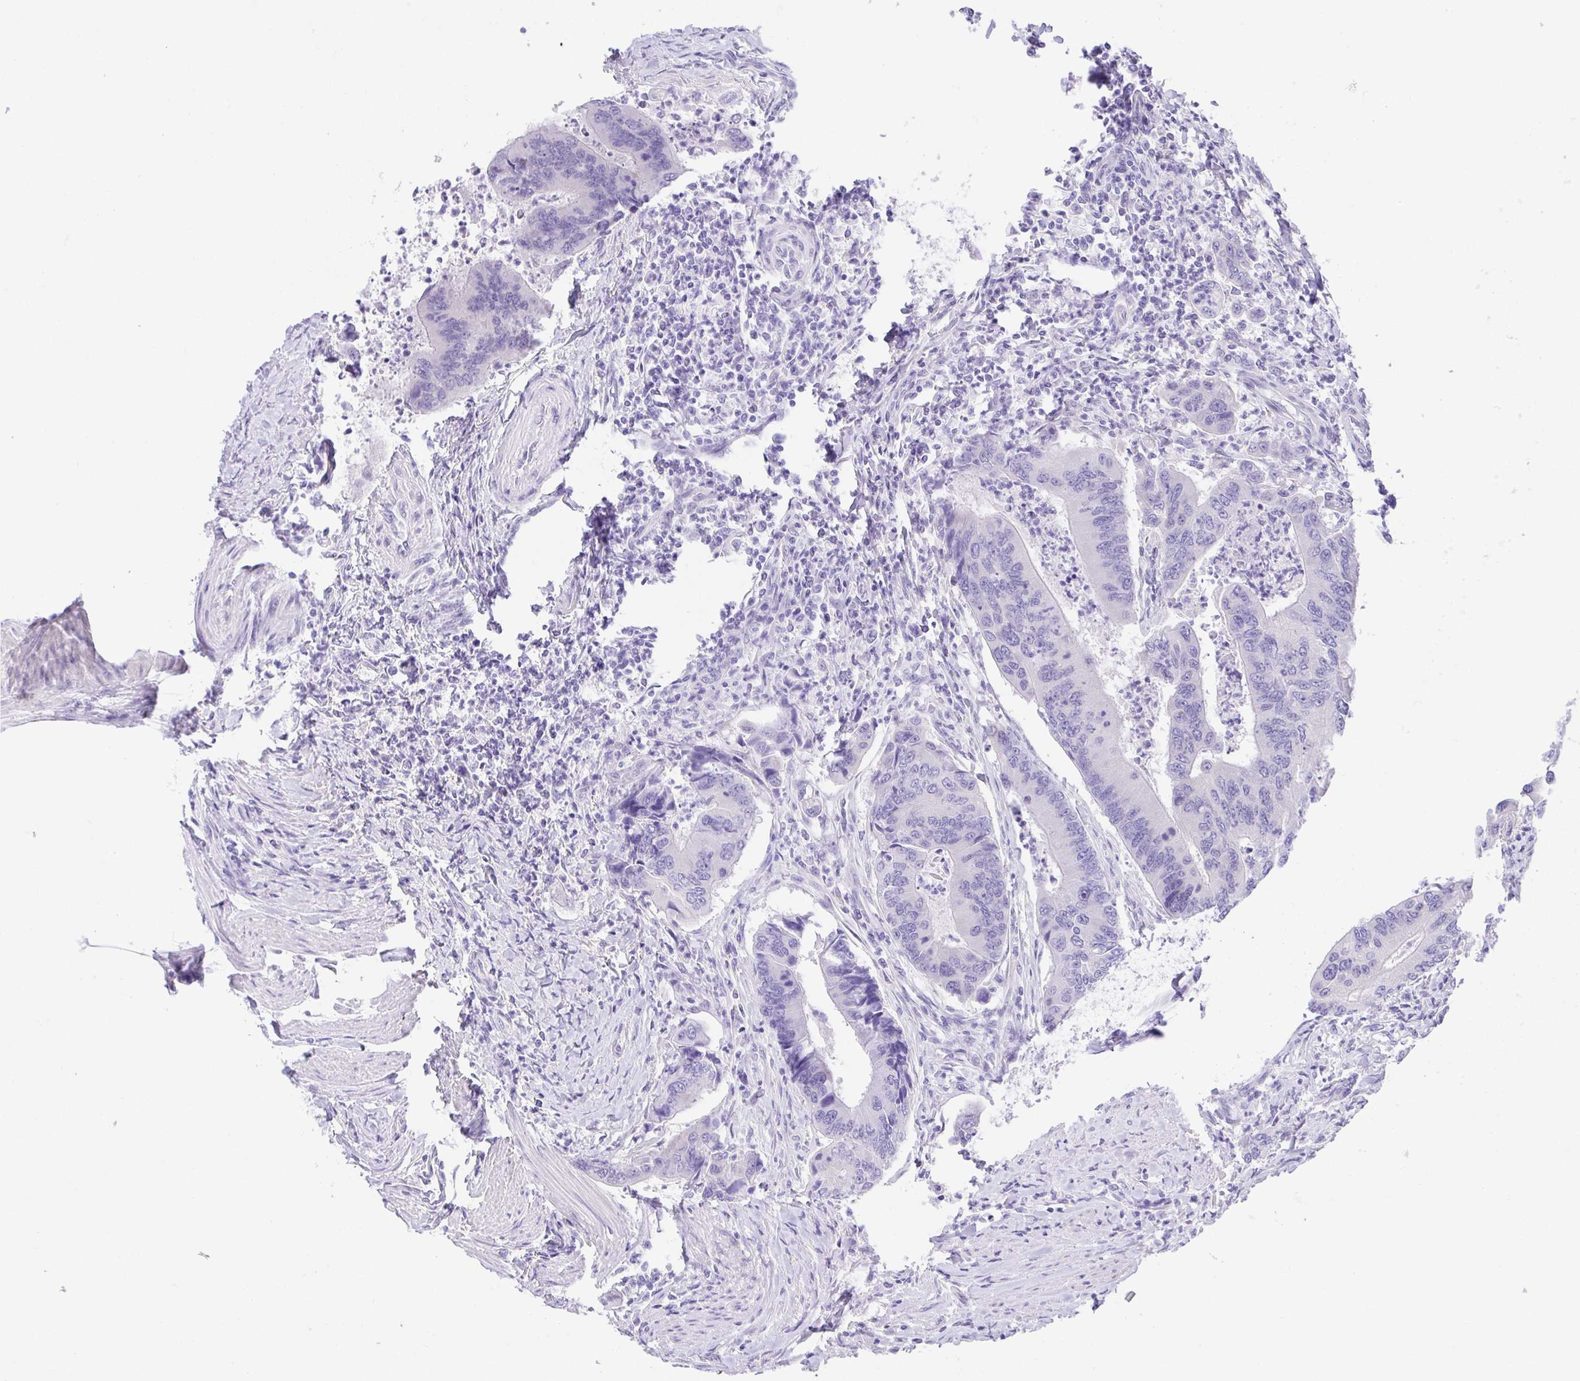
{"staining": {"intensity": "negative", "quantity": "none", "location": "none"}, "tissue": "colorectal cancer", "cell_type": "Tumor cells", "image_type": "cancer", "snomed": [{"axis": "morphology", "description": "Adenocarcinoma, NOS"}, {"axis": "topography", "description": "Colon"}], "caption": "Adenocarcinoma (colorectal) was stained to show a protein in brown. There is no significant positivity in tumor cells.", "gene": "LUZP4", "patient": {"sex": "female", "age": 67}}